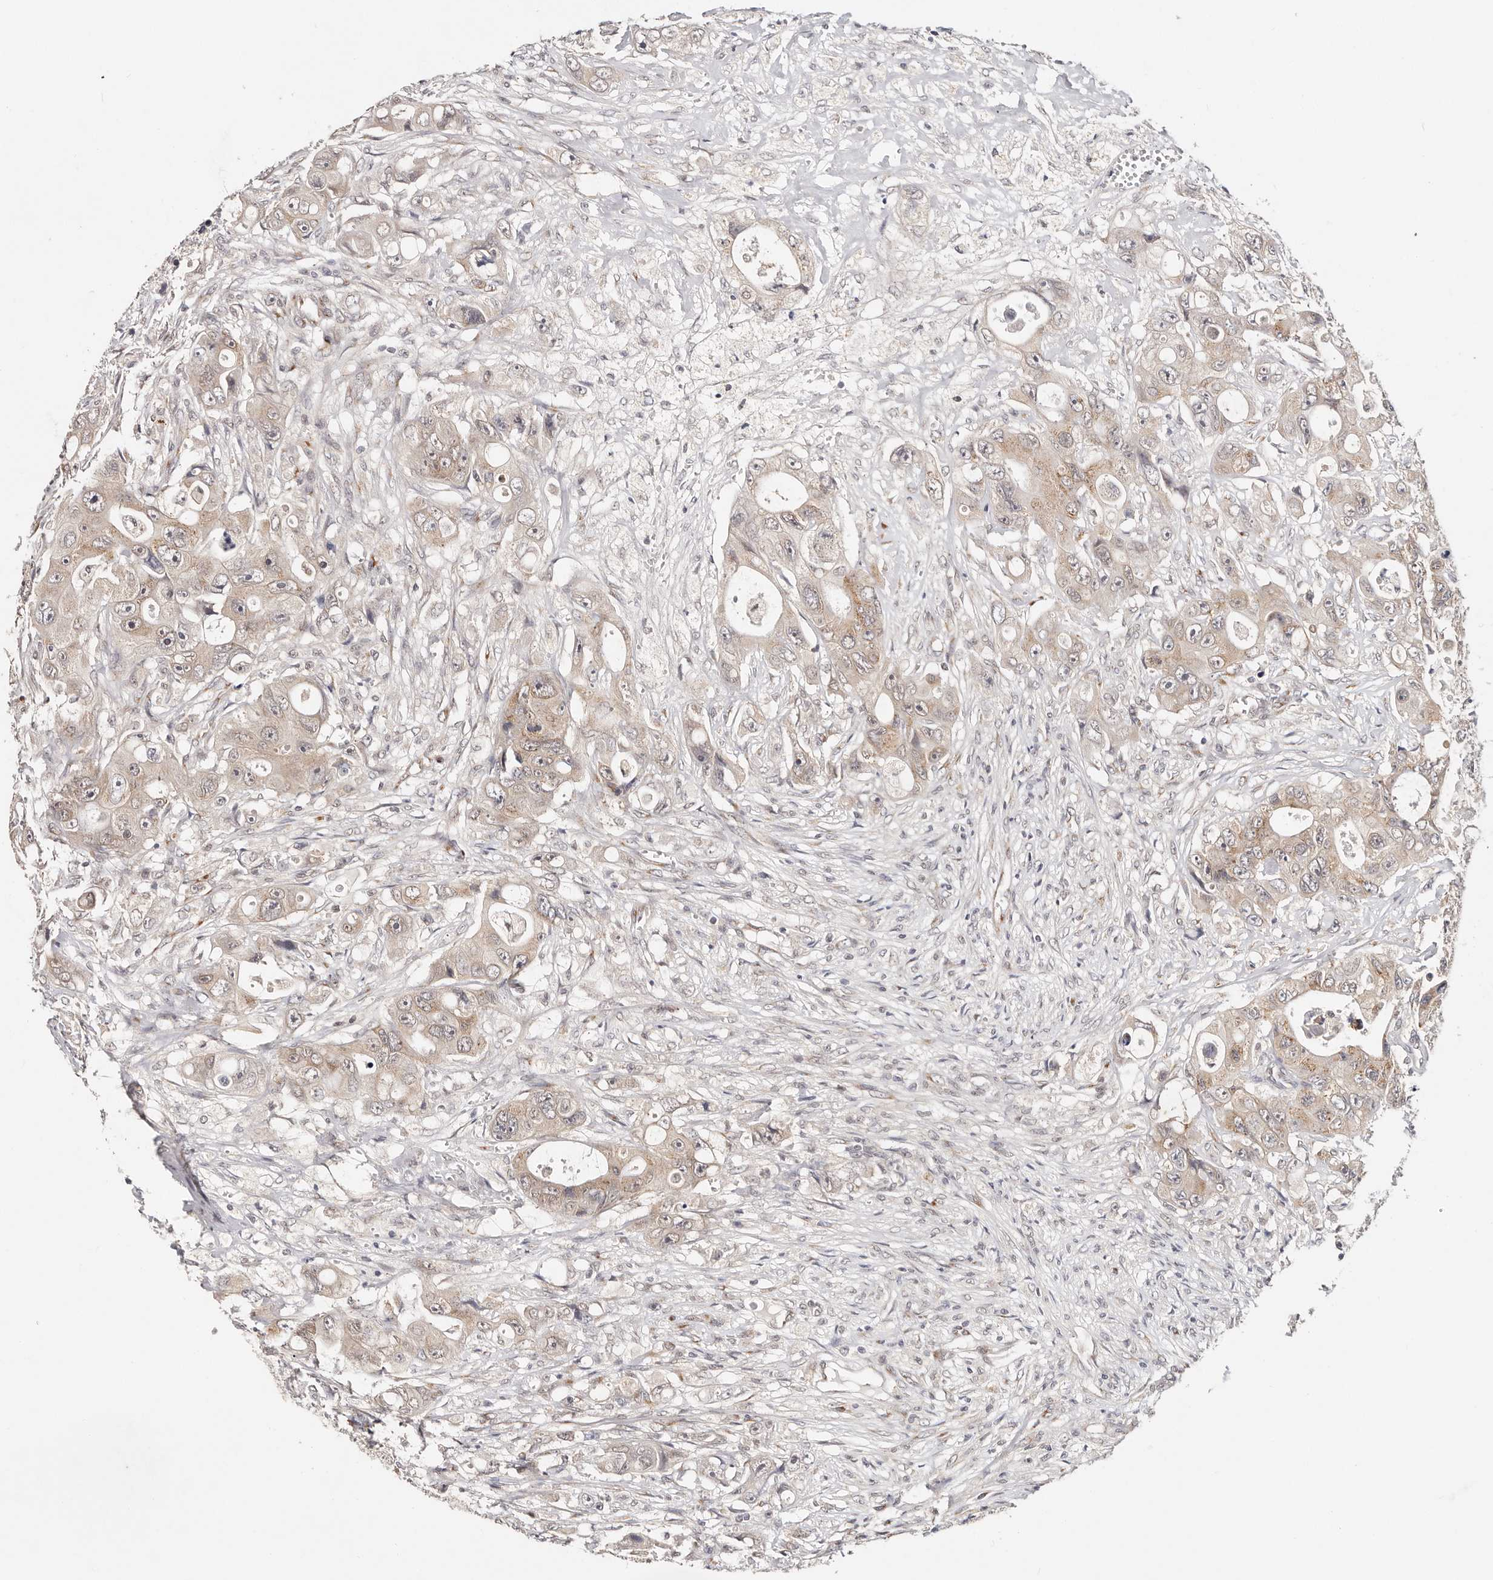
{"staining": {"intensity": "weak", "quantity": ">75%", "location": "cytoplasmic/membranous"}, "tissue": "colorectal cancer", "cell_type": "Tumor cells", "image_type": "cancer", "snomed": [{"axis": "morphology", "description": "Adenocarcinoma, NOS"}, {"axis": "topography", "description": "Colon"}], "caption": "Colorectal adenocarcinoma stained with DAB (3,3'-diaminobenzidine) immunohistochemistry reveals low levels of weak cytoplasmic/membranous staining in approximately >75% of tumor cells.", "gene": "VIPAS39", "patient": {"sex": "female", "age": 46}}